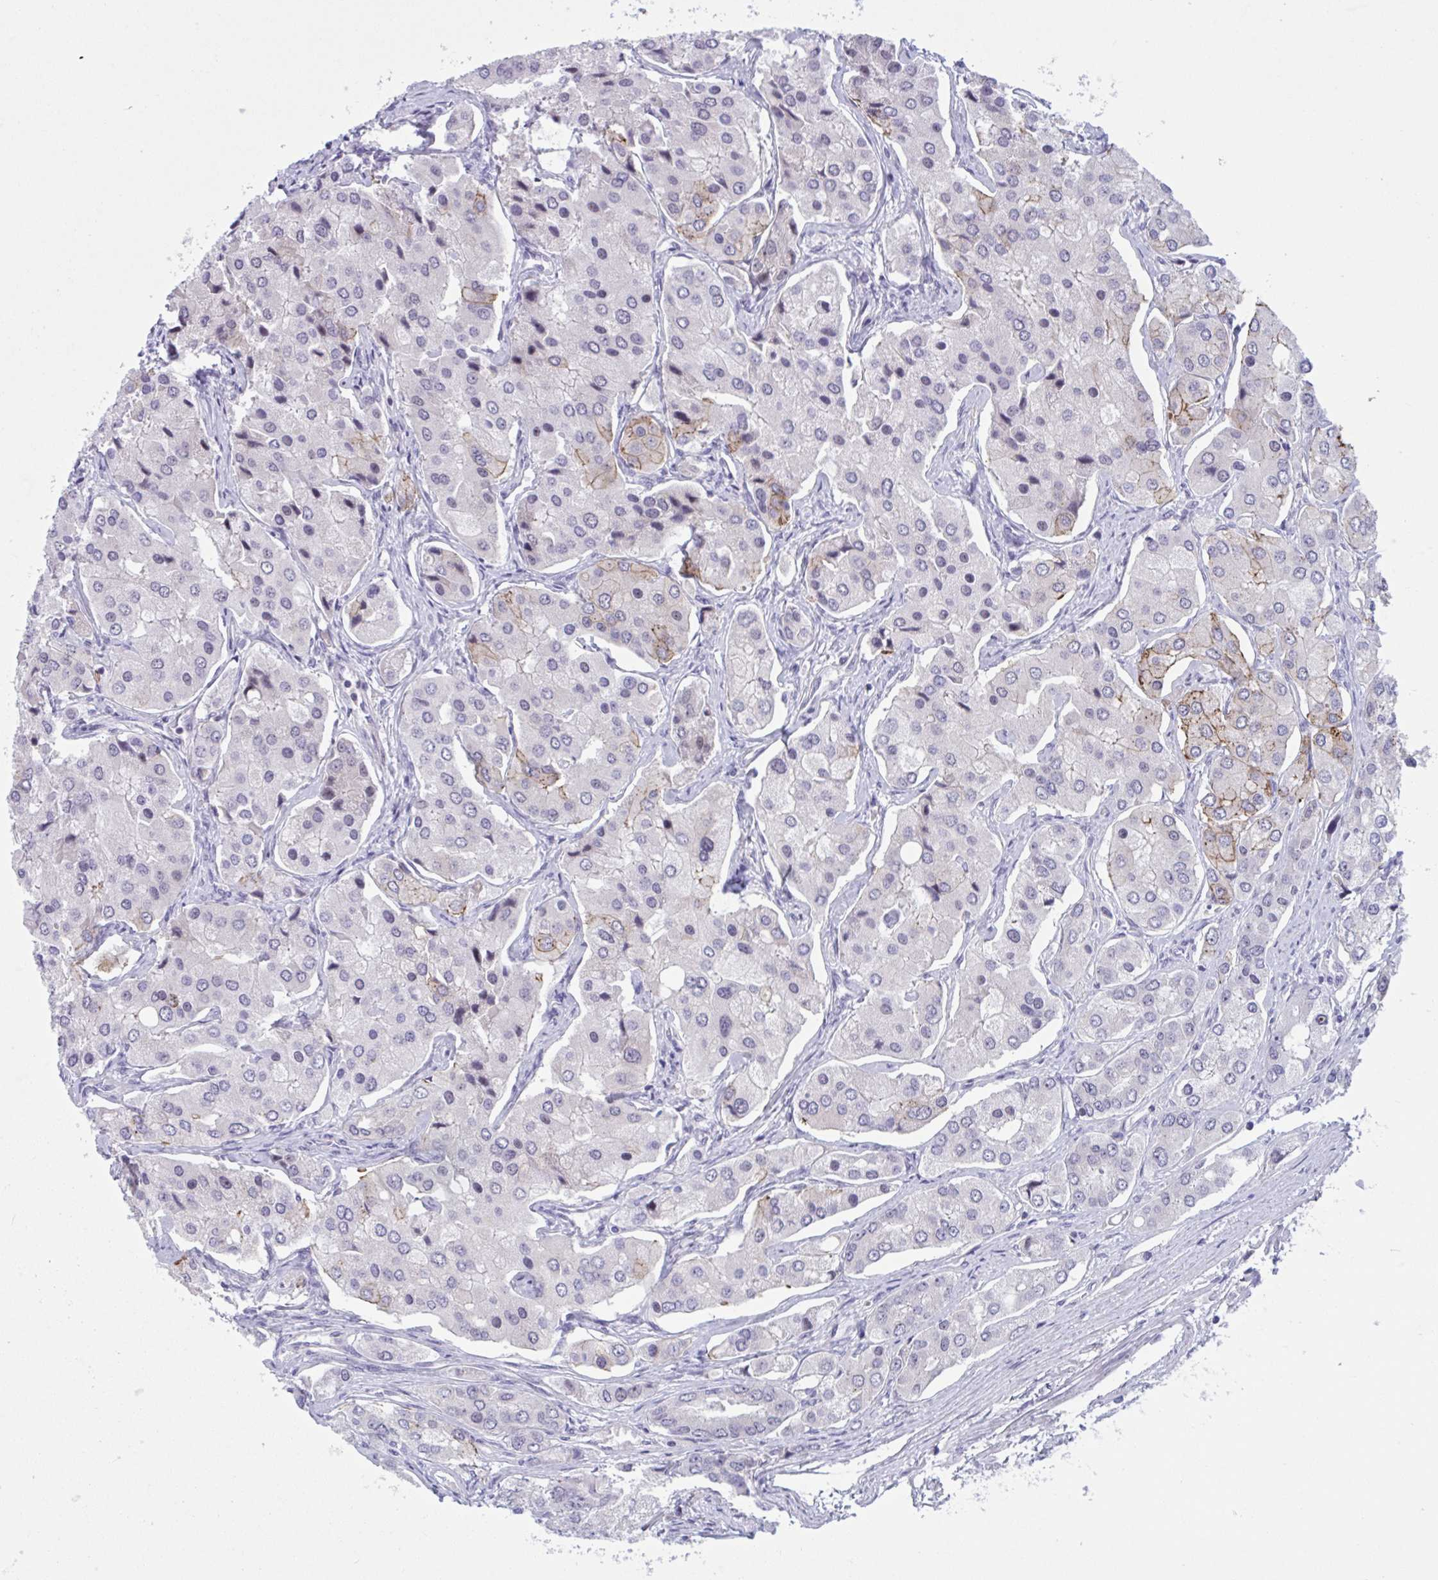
{"staining": {"intensity": "moderate", "quantity": "<25%", "location": "cytoplasmic/membranous"}, "tissue": "prostate cancer", "cell_type": "Tumor cells", "image_type": "cancer", "snomed": [{"axis": "morphology", "description": "Adenocarcinoma, Low grade"}, {"axis": "topography", "description": "Prostate"}], "caption": "Immunohistochemistry staining of prostate adenocarcinoma (low-grade), which demonstrates low levels of moderate cytoplasmic/membranous staining in about <25% of tumor cells indicating moderate cytoplasmic/membranous protein expression. The staining was performed using DAB (brown) for protein detection and nuclei were counterstained in hematoxylin (blue).", "gene": "WNT9B", "patient": {"sex": "male", "age": 69}}